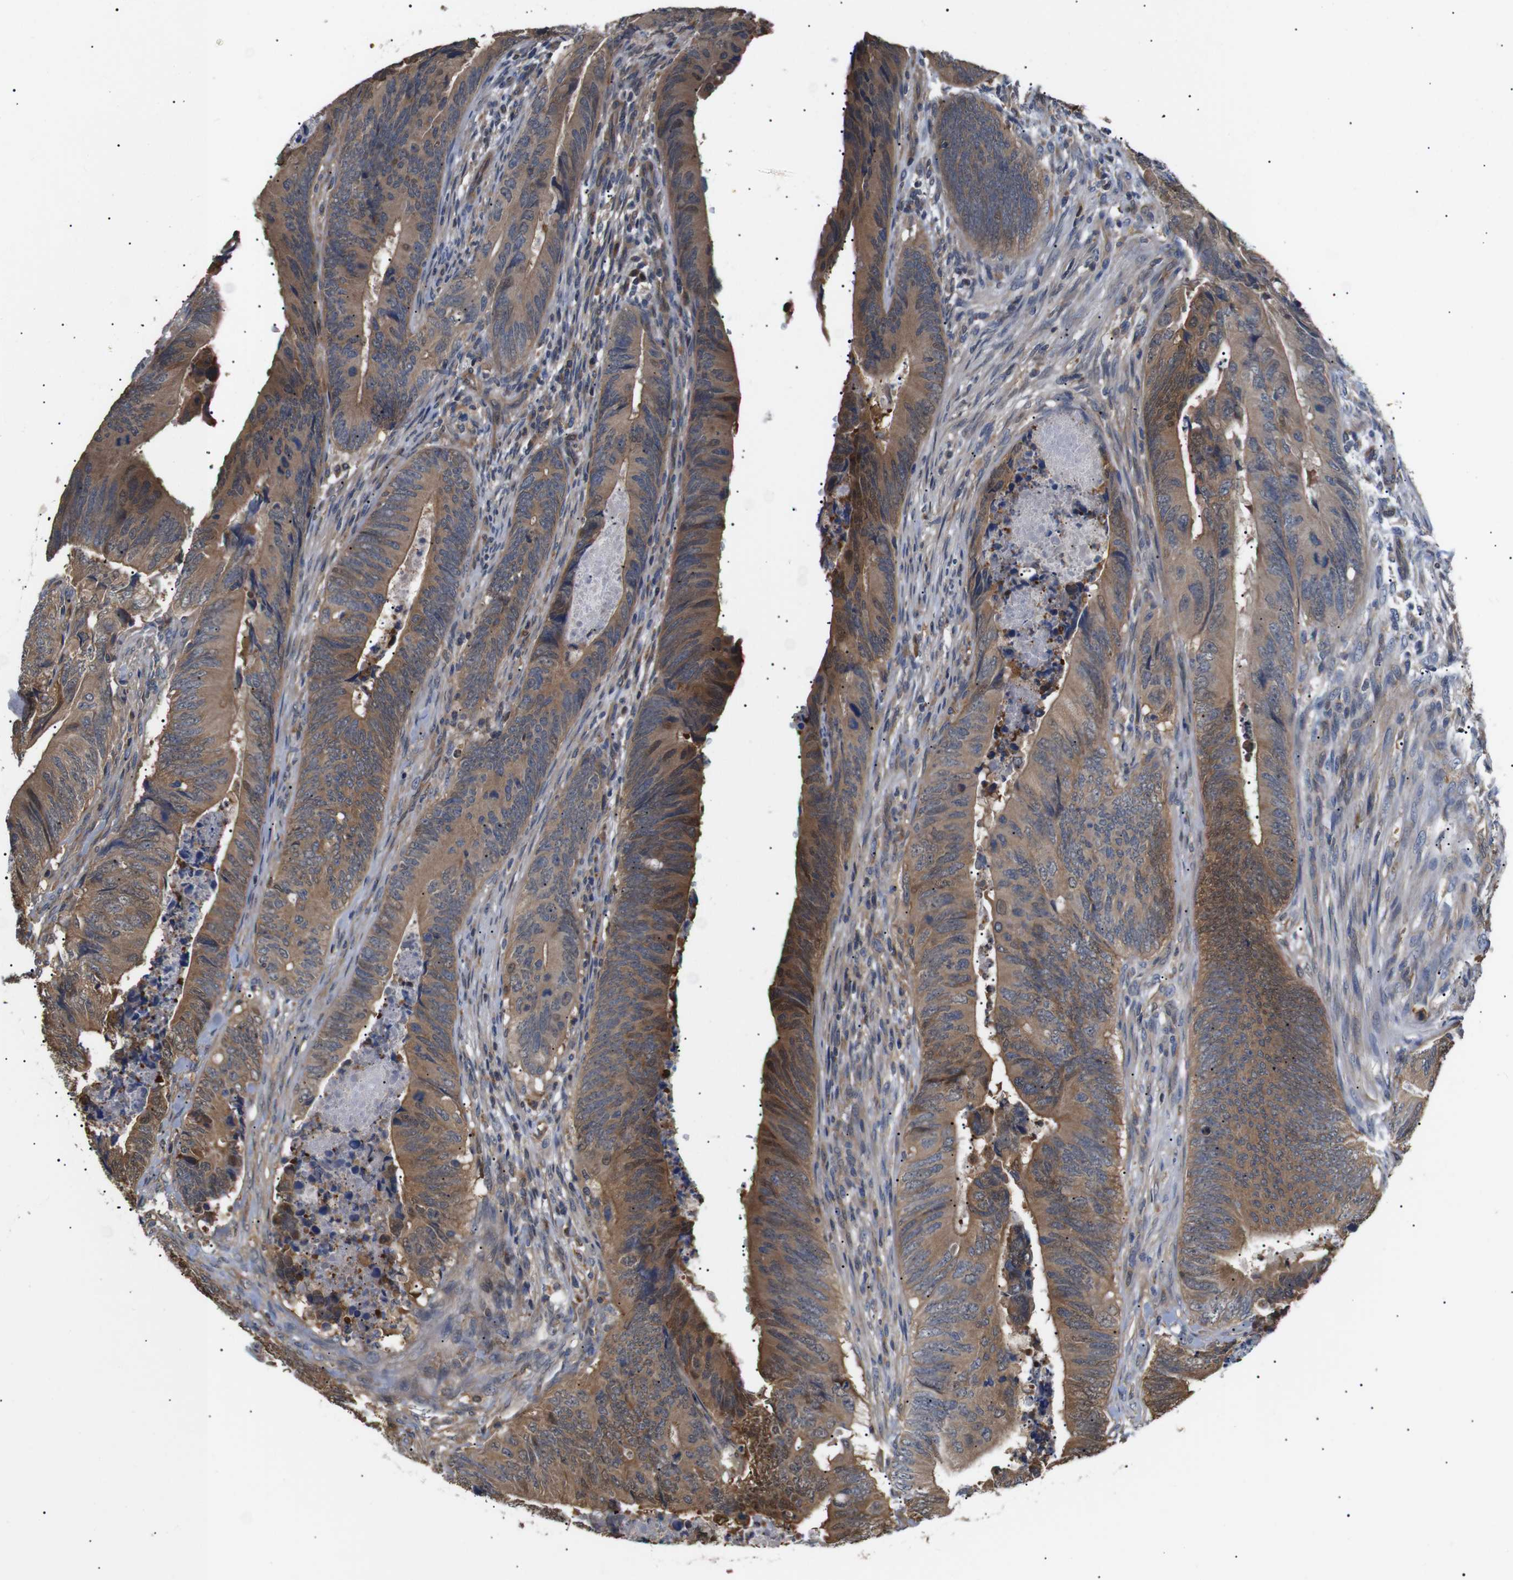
{"staining": {"intensity": "moderate", "quantity": ">75%", "location": "cytoplasmic/membranous"}, "tissue": "colorectal cancer", "cell_type": "Tumor cells", "image_type": "cancer", "snomed": [{"axis": "morphology", "description": "Normal tissue, NOS"}, {"axis": "morphology", "description": "Adenocarcinoma, NOS"}, {"axis": "topography", "description": "Colon"}], "caption": "Colorectal cancer stained for a protein (brown) demonstrates moderate cytoplasmic/membranous positive staining in about >75% of tumor cells.", "gene": "DDR1", "patient": {"sex": "male", "age": 56}}